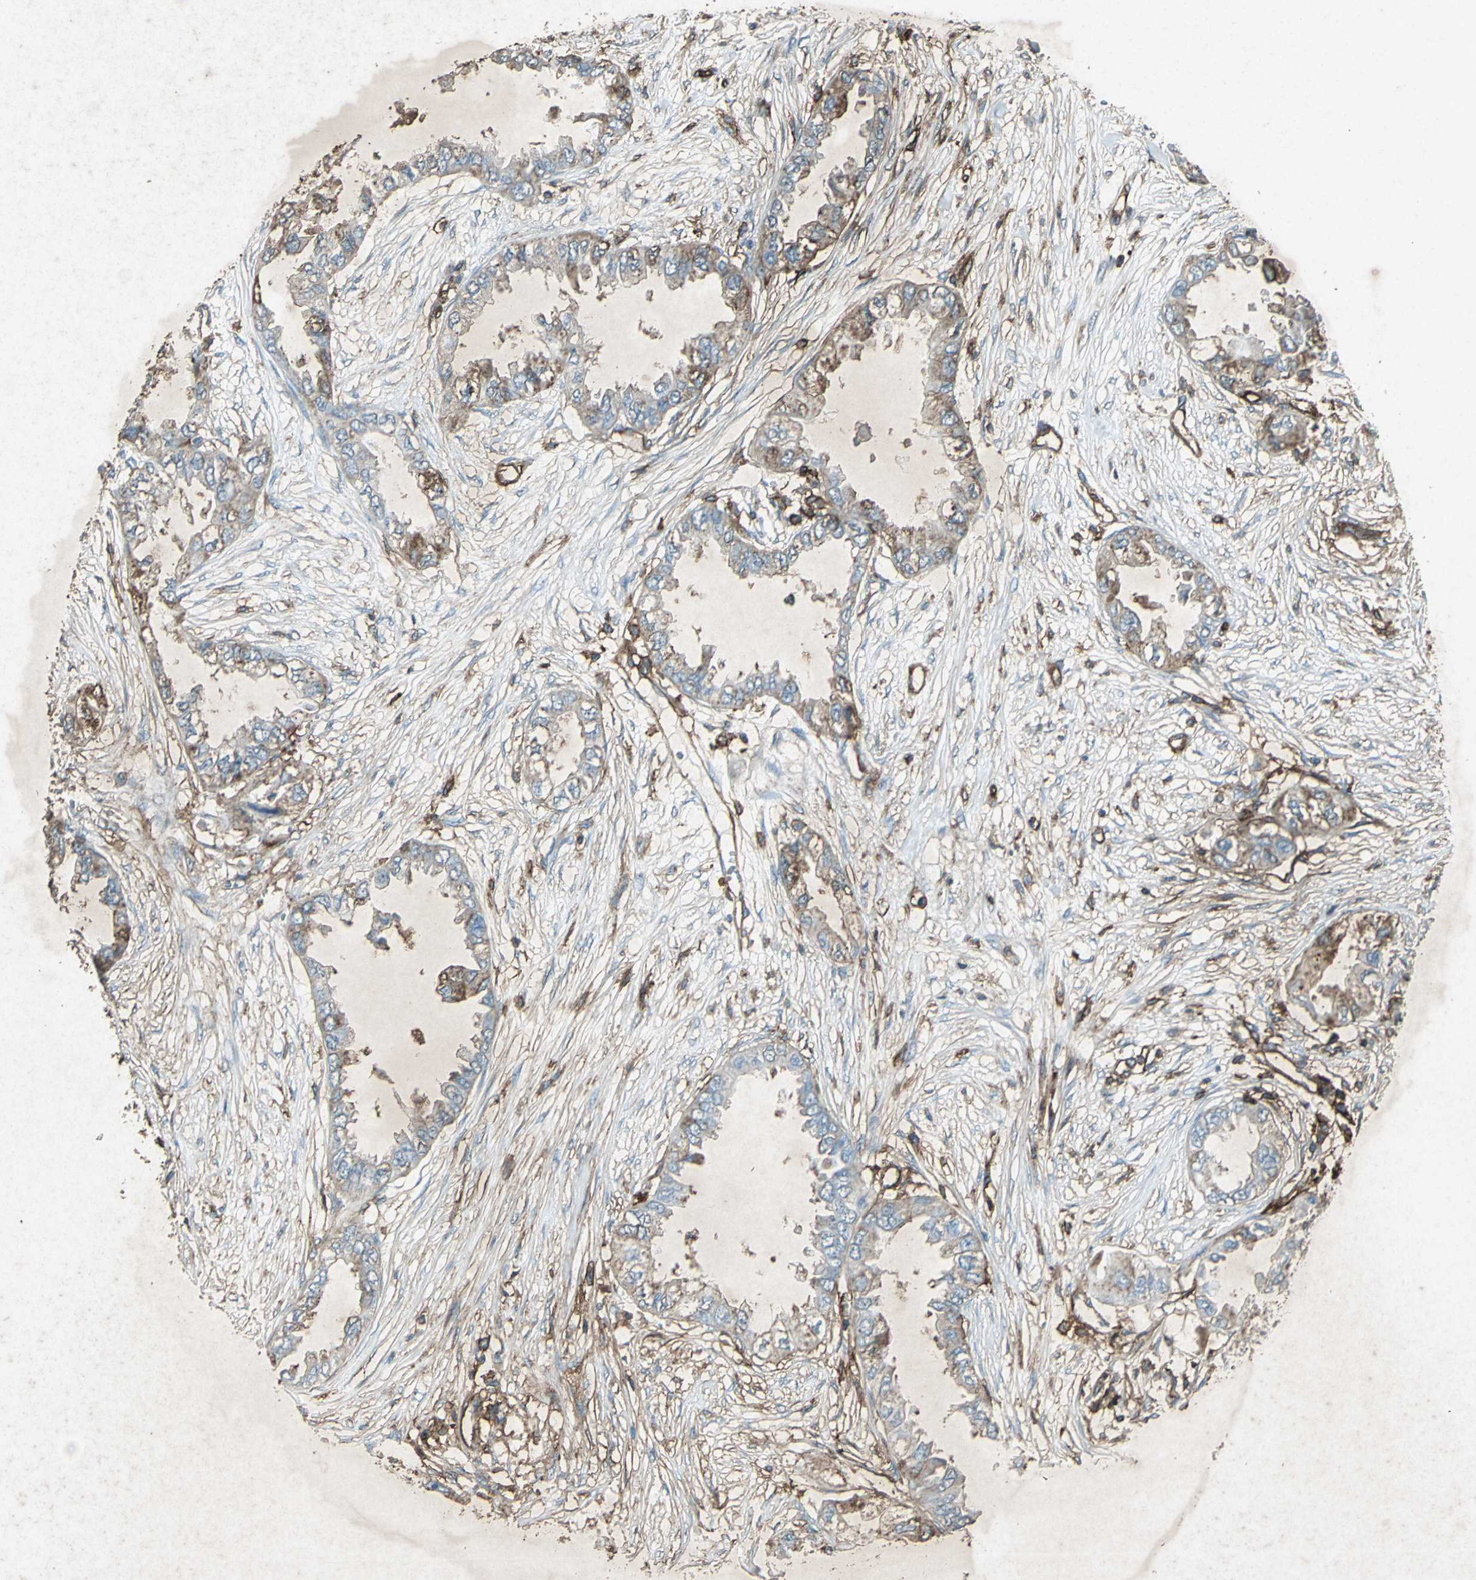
{"staining": {"intensity": "moderate", "quantity": "25%-75%", "location": "cytoplasmic/membranous"}, "tissue": "endometrial cancer", "cell_type": "Tumor cells", "image_type": "cancer", "snomed": [{"axis": "morphology", "description": "Adenocarcinoma, NOS"}, {"axis": "topography", "description": "Endometrium"}], "caption": "Adenocarcinoma (endometrial) tissue shows moderate cytoplasmic/membranous positivity in approximately 25%-75% of tumor cells, visualized by immunohistochemistry. (brown staining indicates protein expression, while blue staining denotes nuclei).", "gene": "CCR6", "patient": {"sex": "female", "age": 67}}